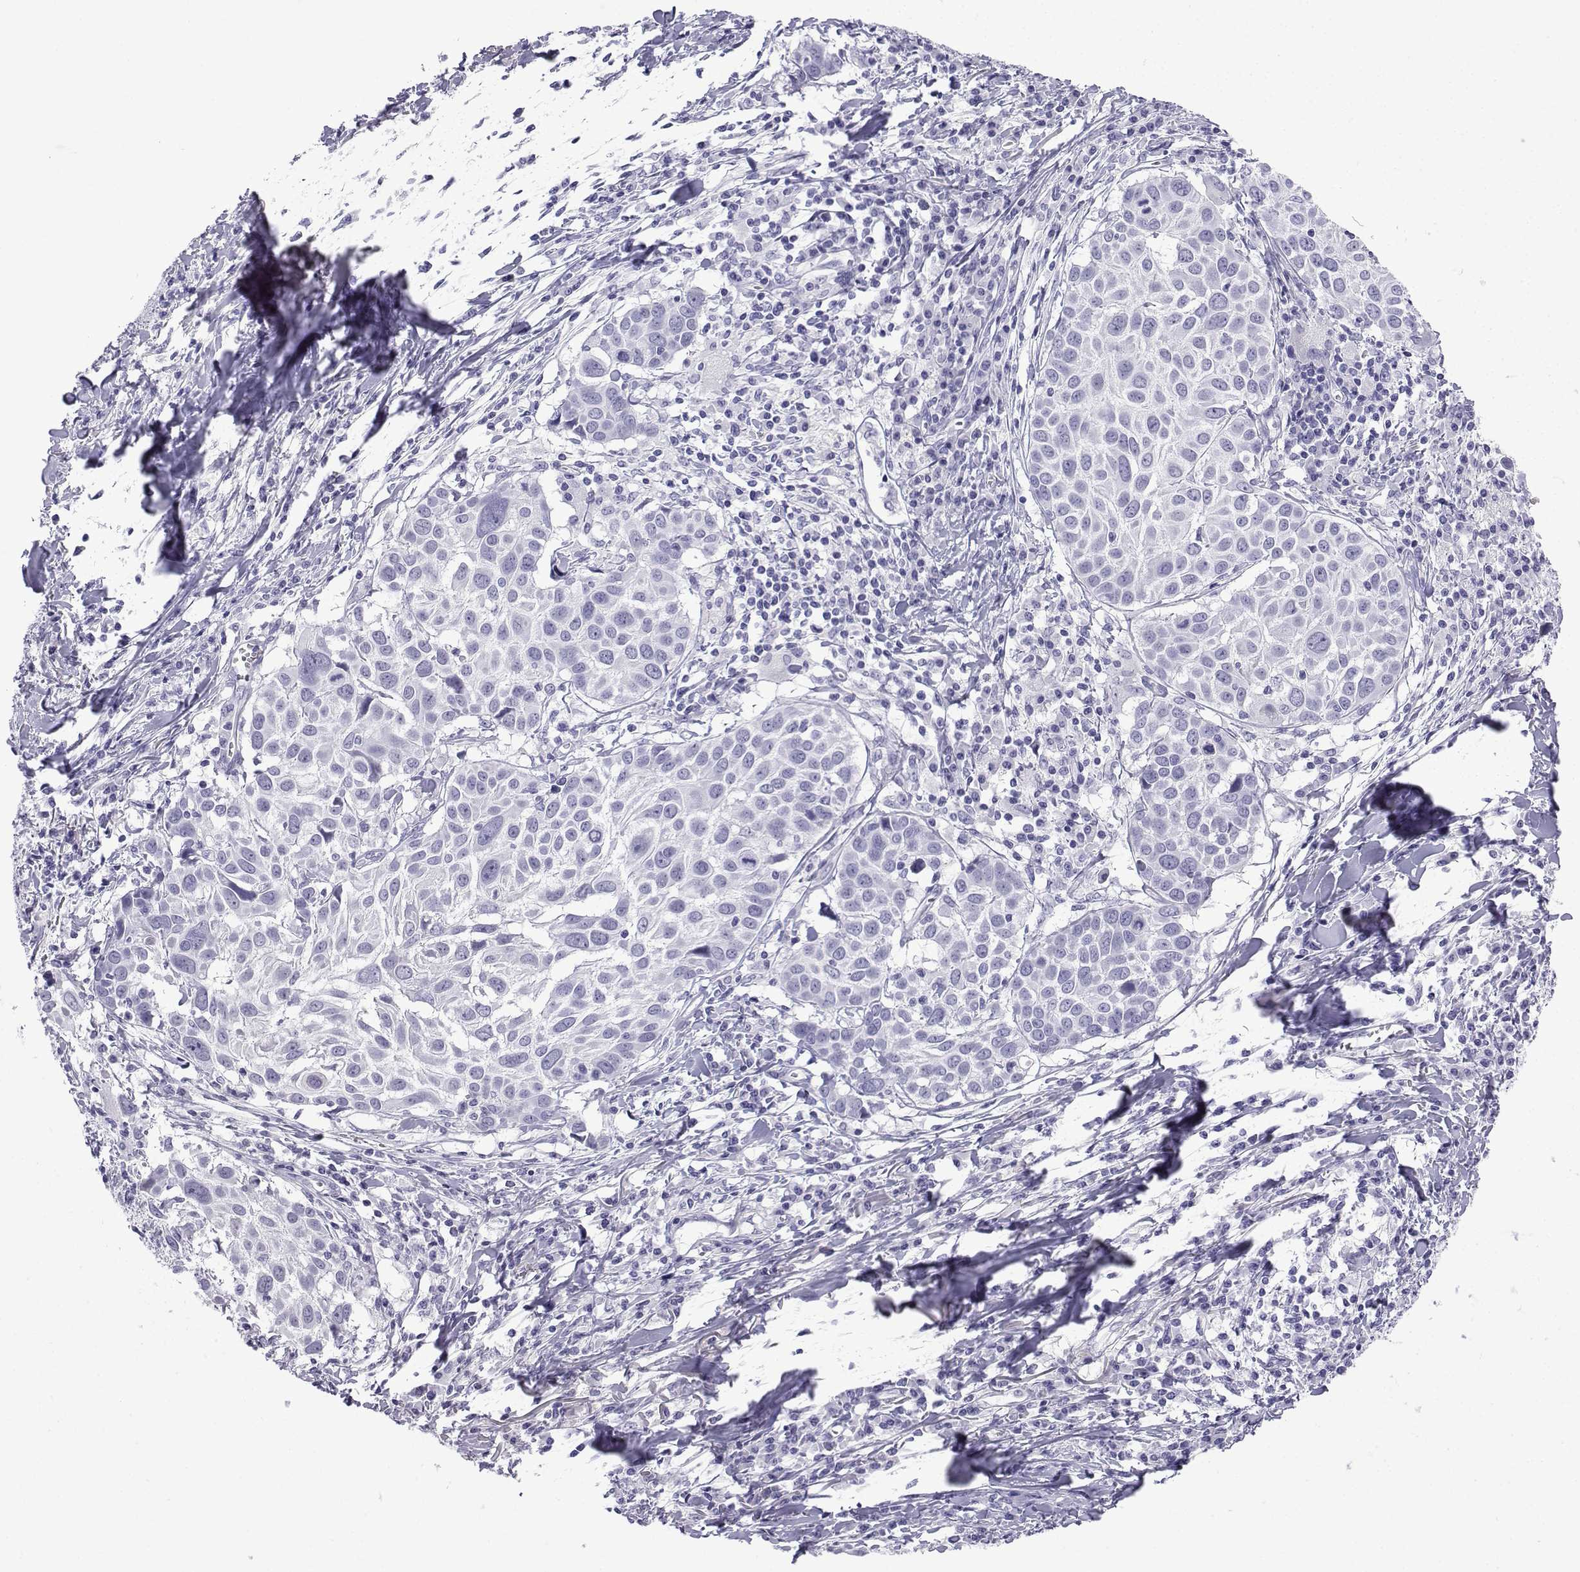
{"staining": {"intensity": "negative", "quantity": "none", "location": "none"}, "tissue": "lung cancer", "cell_type": "Tumor cells", "image_type": "cancer", "snomed": [{"axis": "morphology", "description": "Squamous cell carcinoma, NOS"}, {"axis": "topography", "description": "Lung"}], "caption": "High power microscopy histopathology image of an immunohistochemistry (IHC) histopathology image of lung cancer, revealing no significant staining in tumor cells. (DAB IHC with hematoxylin counter stain).", "gene": "TRIM46", "patient": {"sex": "male", "age": 57}}